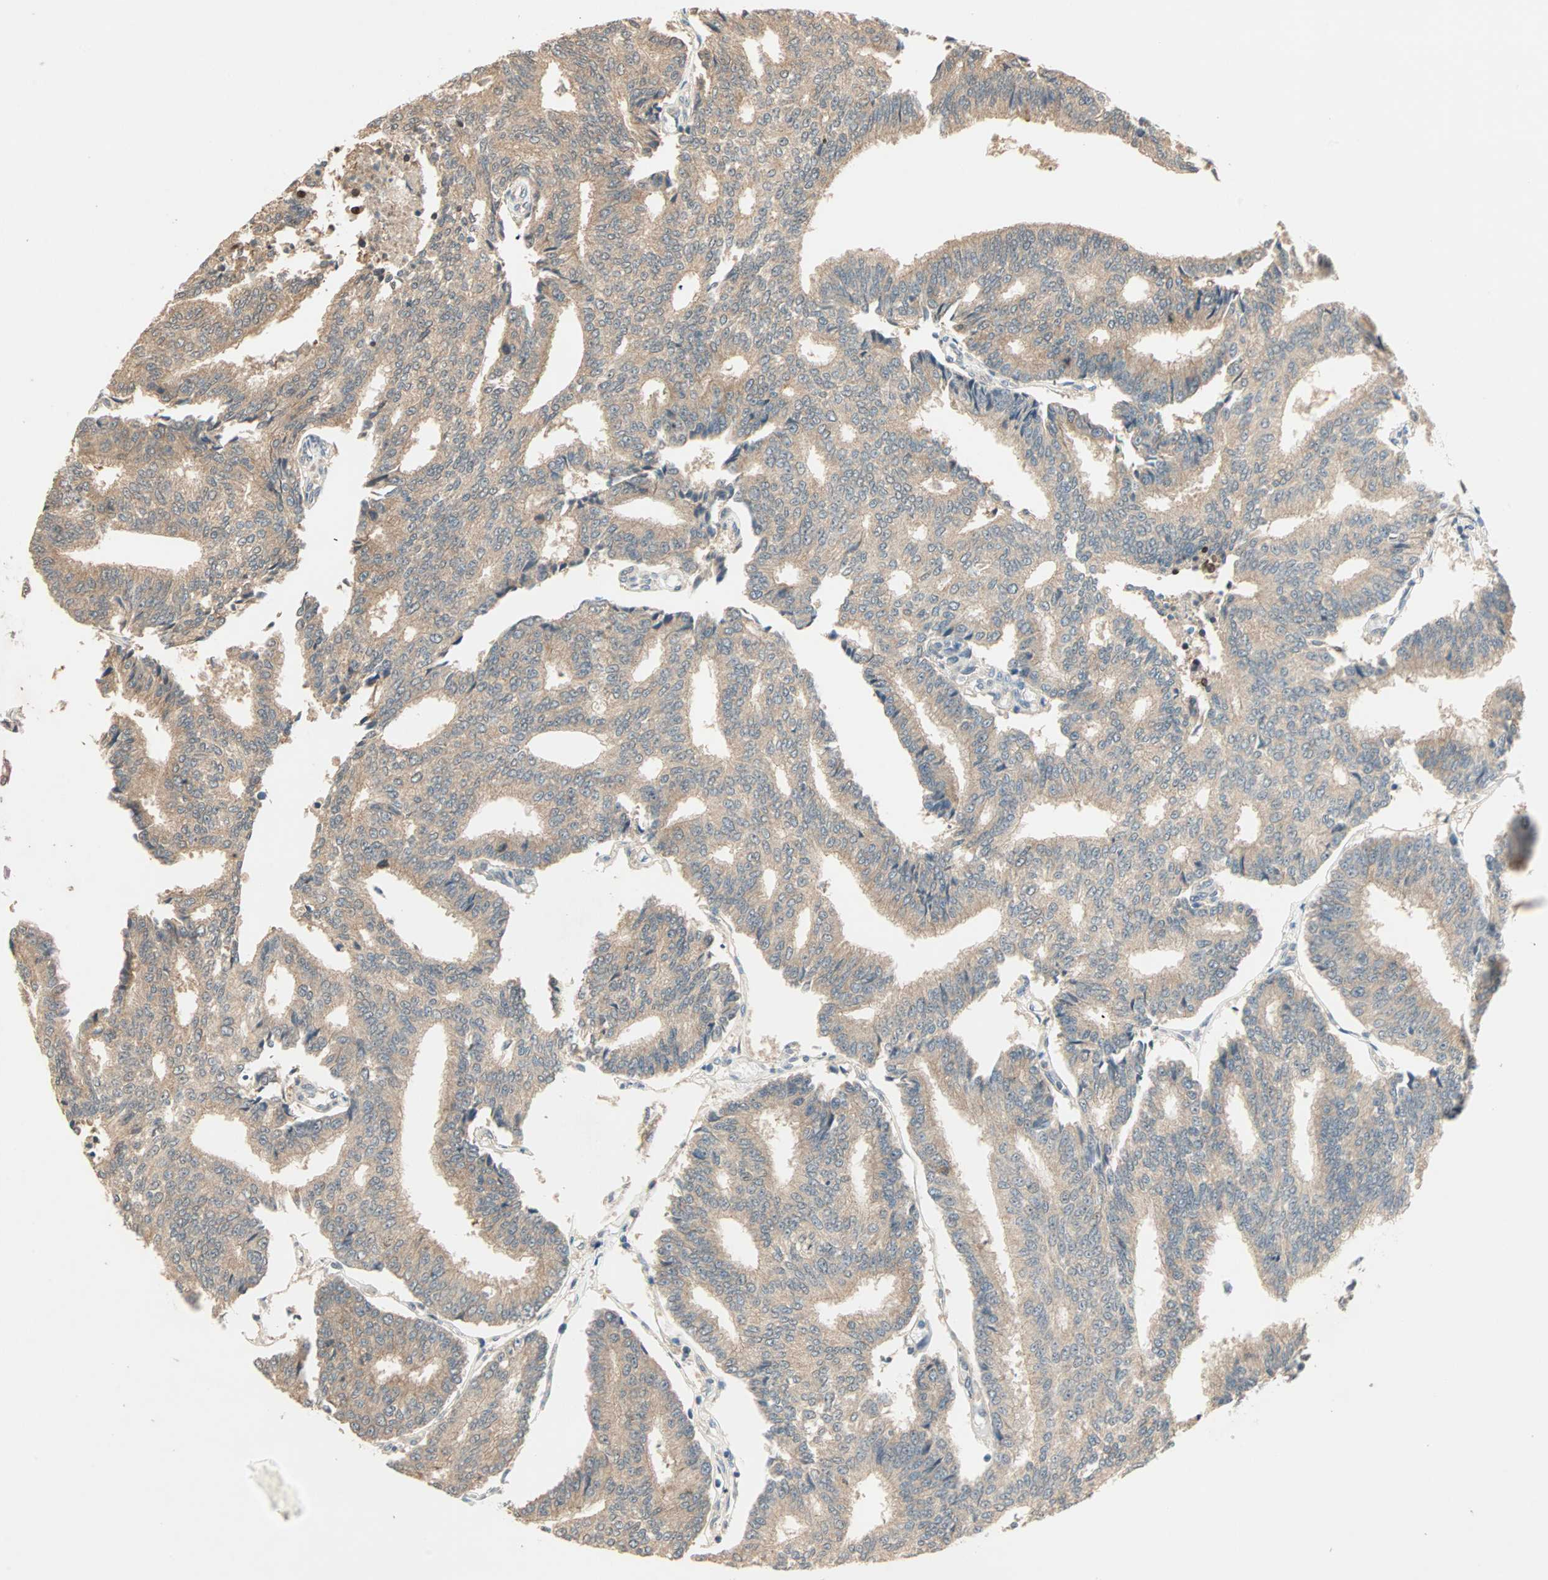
{"staining": {"intensity": "moderate", "quantity": ">75%", "location": "cytoplasmic/membranous"}, "tissue": "prostate cancer", "cell_type": "Tumor cells", "image_type": "cancer", "snomed": [{"axis": "morphology", "description": "Adenocarcinoma, High grade"}, {"axis": "topography", "description": "Prostate"}], "caption": "Approximately >75% of tumor cells in human prostate adenocarcinoma (high-grade) show moderate cytoplasmic/membranous protein staining as visualized by brown immunohistochemical staining.", "gene": "TTF2", "patient": {"sex": "male", "age": 55}}